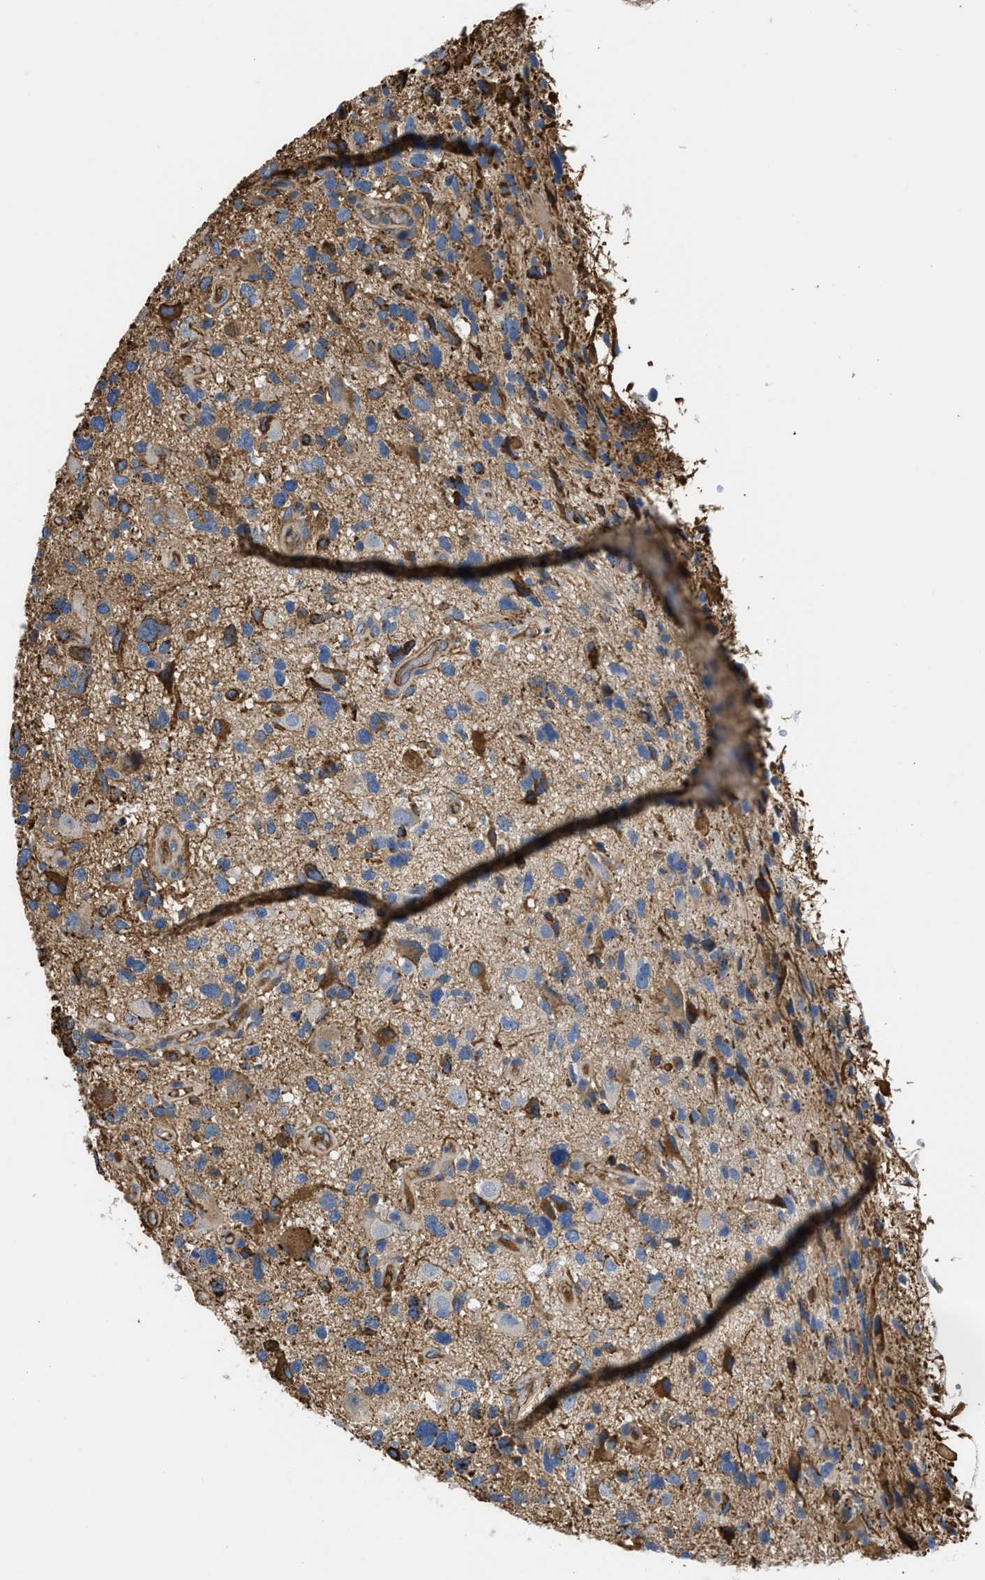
{"staining": {"intensity": "weak", "quantity": "25%-75%", "location": "cytoplasmic/membranous"}, "tissue": "glioma", "cell_type": "Tumor cells", "image_type": "cancer", "snomed": [{"axis": "morphology", "description": "Glioma, malignant, High grade"}, {"axis": "topography", "description": "Brain"}], "caption": "Malignant high-grade glioma stained with a protein marker shows weak staining in tumor cells.", "gene": "HSPG2", "patient": {"sex": "male", "age": 33}}